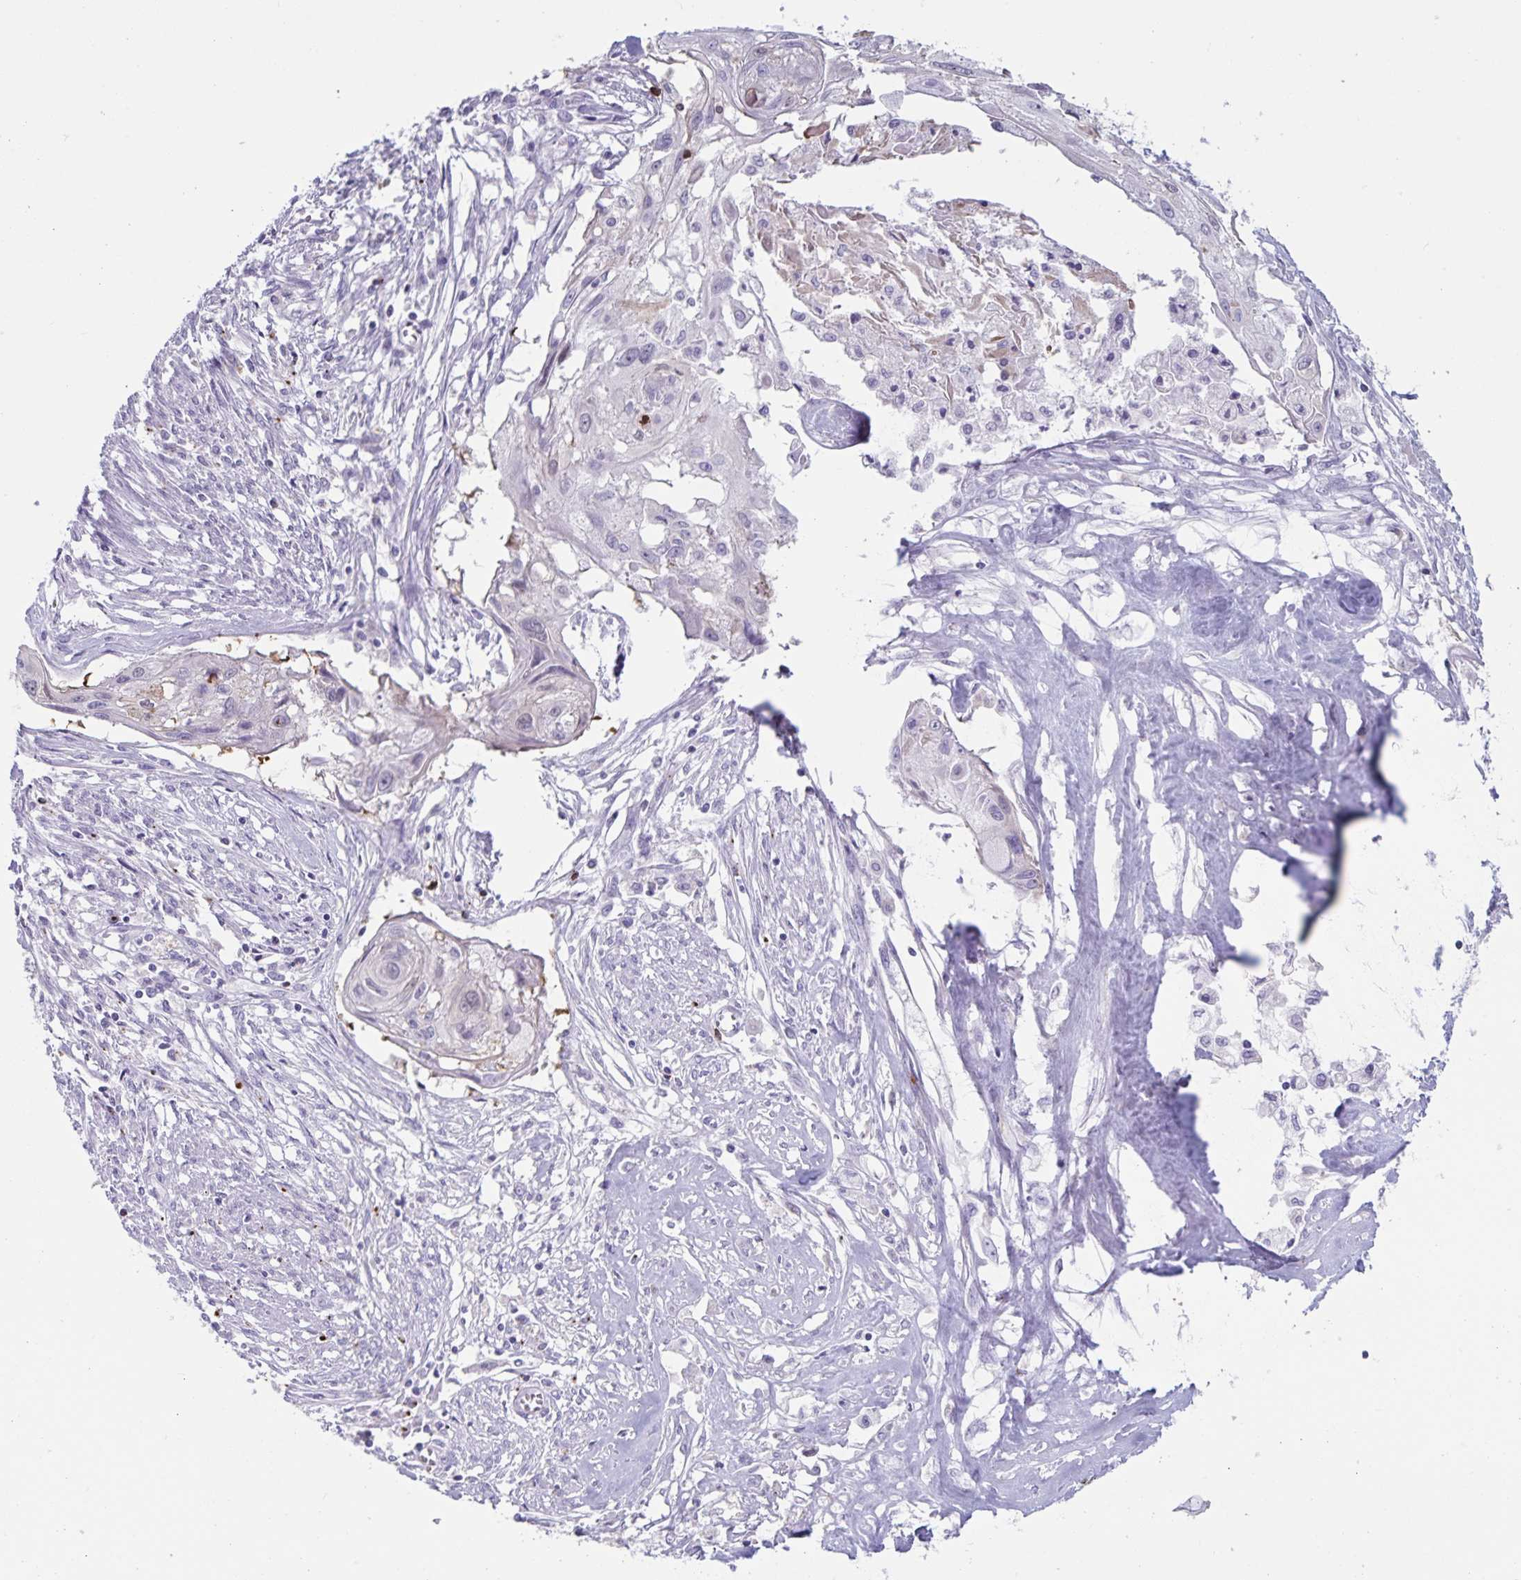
{"staining": {"intensity": "negative", "quantity": "none", "location": "none"}, "tissue": "cervical cancer", "cell_type": "Tumor cells", "image_type": "cancer", "snomed": [{"axis": "morphology", "description": "Squamous cell carcinoma, NOS"}, {"axis": "topography", "description": "Cervix"}], "caption": "A photomicrograph of cervical squamous cell carcinoma stained for a protein displays no brown staining in tumor cells.", "gene": "GNLY", "patient": {"sex": "female", "age": 49}}